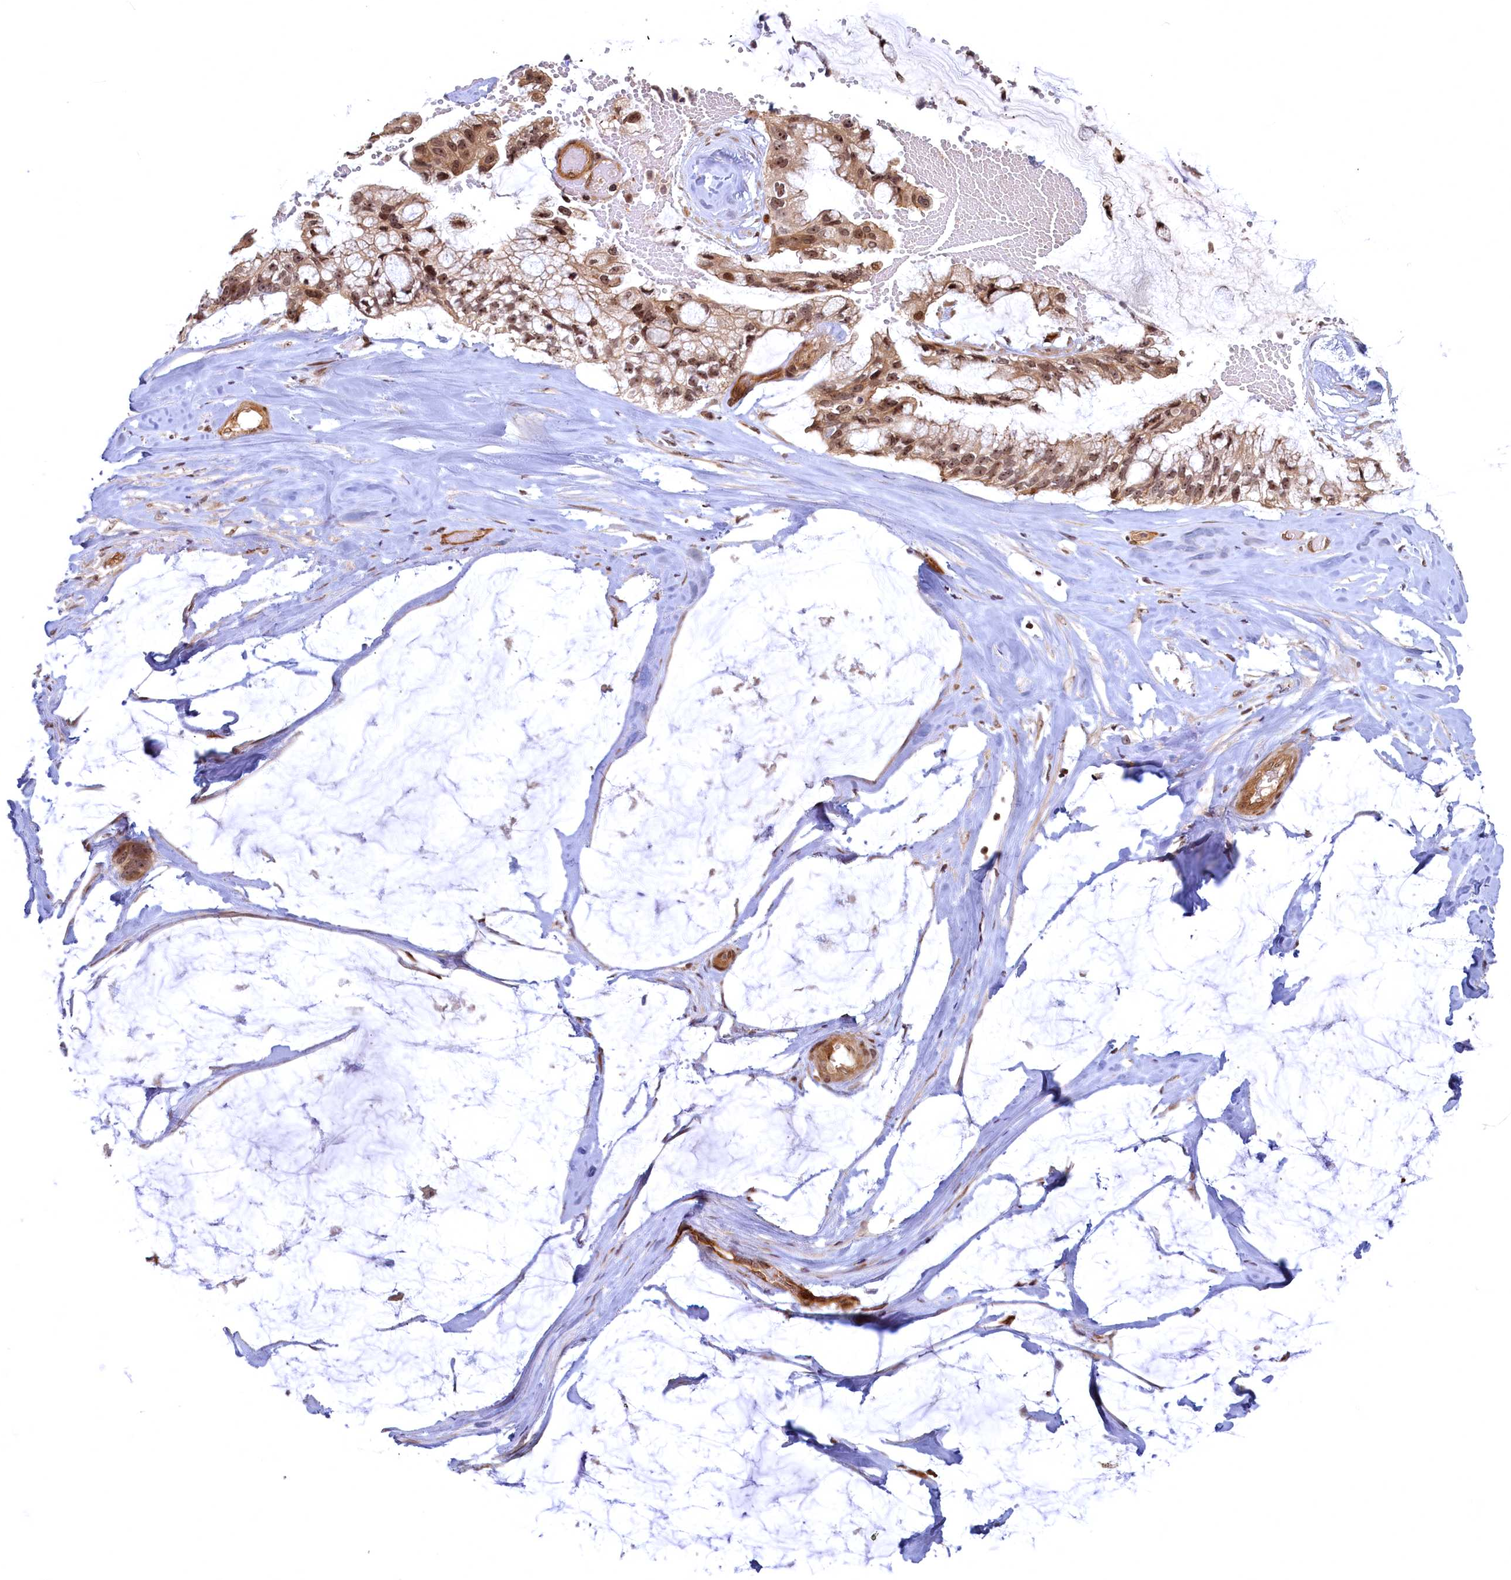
{"staining": {"intensity": "moderate", "quantity": ">75%", "location": "cytoplasmic/membranous,nuclear"}, "tissue": "ovarian cancer", "cell_type": "Tumor cells", "image_type": "cancer", "snomed": [{"axis": "morphology", "description": "Cystadenocarcinoma, mucinous, NOS"}, {"axis": "topography", "description": "Ovary"}], "caption": "IHC (DAB (3,3'-diaminobenzidine)) staining of human ovarian cancer demonstrates moderate cytoplasmic/membranous and nuclear protein positivity in about >75% of tumor cells.", "gene": "SNRK", "patient": {"sex": "female", "age": 39}}